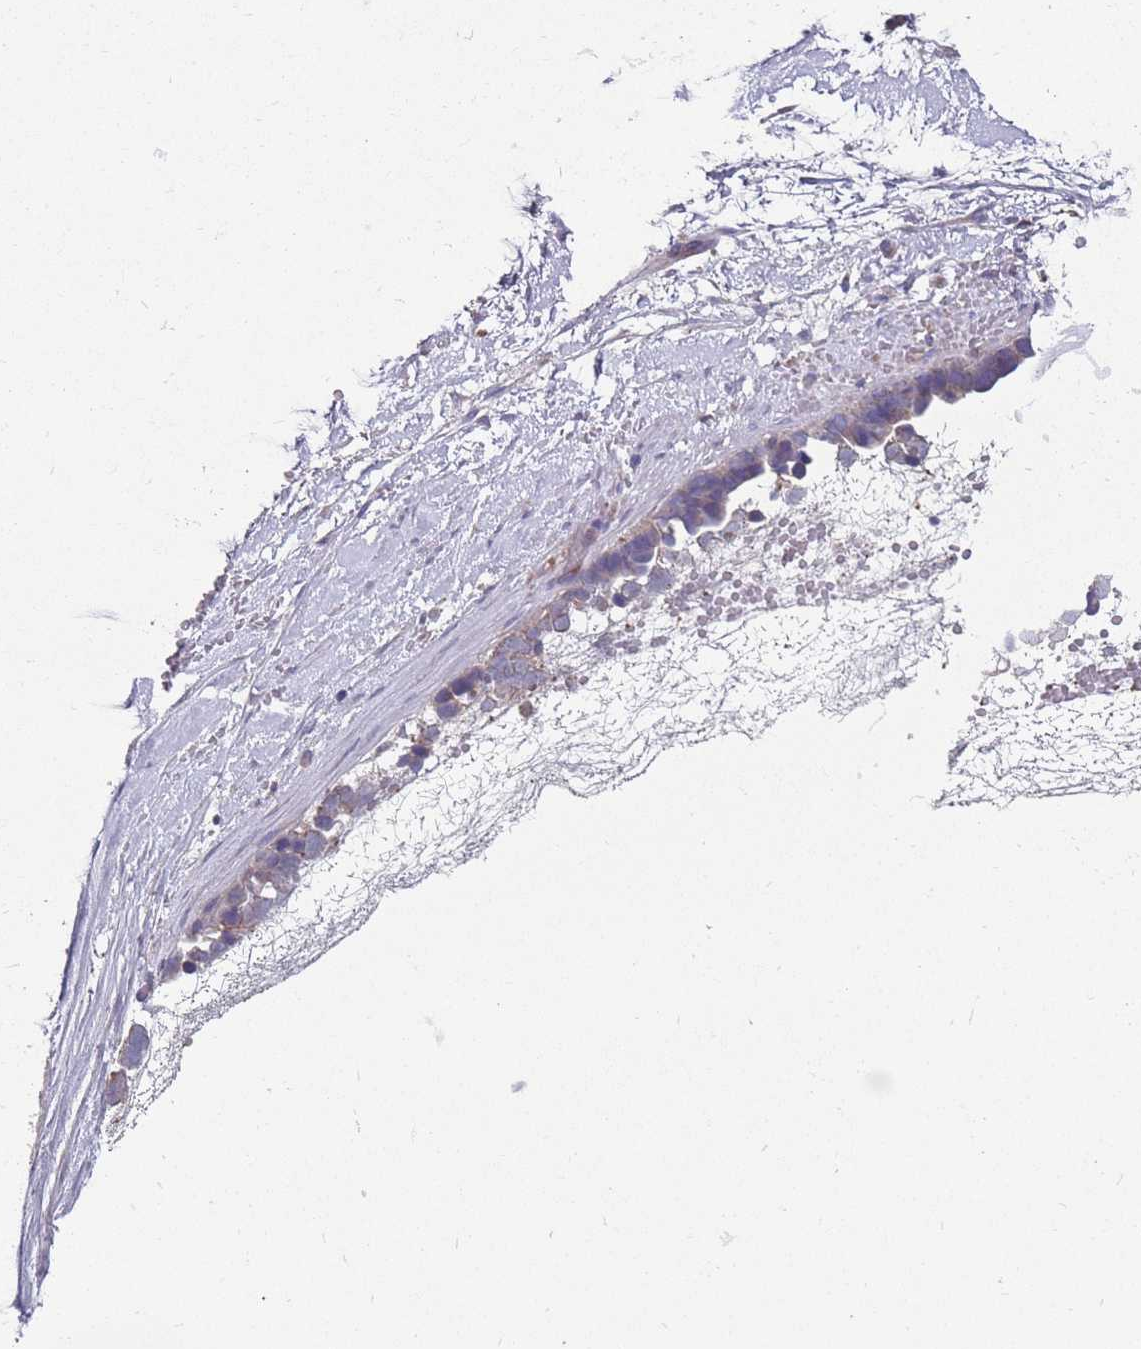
{"staining": {"intensity": "weak", "quantity": "25%-75%", "location": "cytoplasmic/membranous"}, "tissue": "ovarian cancer", "cell_type": "Tumor cells", "image_type": "cancer", "snomed": [{"axis": "morphology", "description": "Cystadenocarcinoma, serous, NOS"}, {"axis": "topography", "description": "Ovary"}], "caption": "Tumor cells demonstrate low levels of weak cytoplasmic/membranous staining in about 25%-75% of cells in ovarian cancer (serous cystadenocarcinoma).", "gene": "STIM2", "patient": {"sex": "female", "age": 54}}